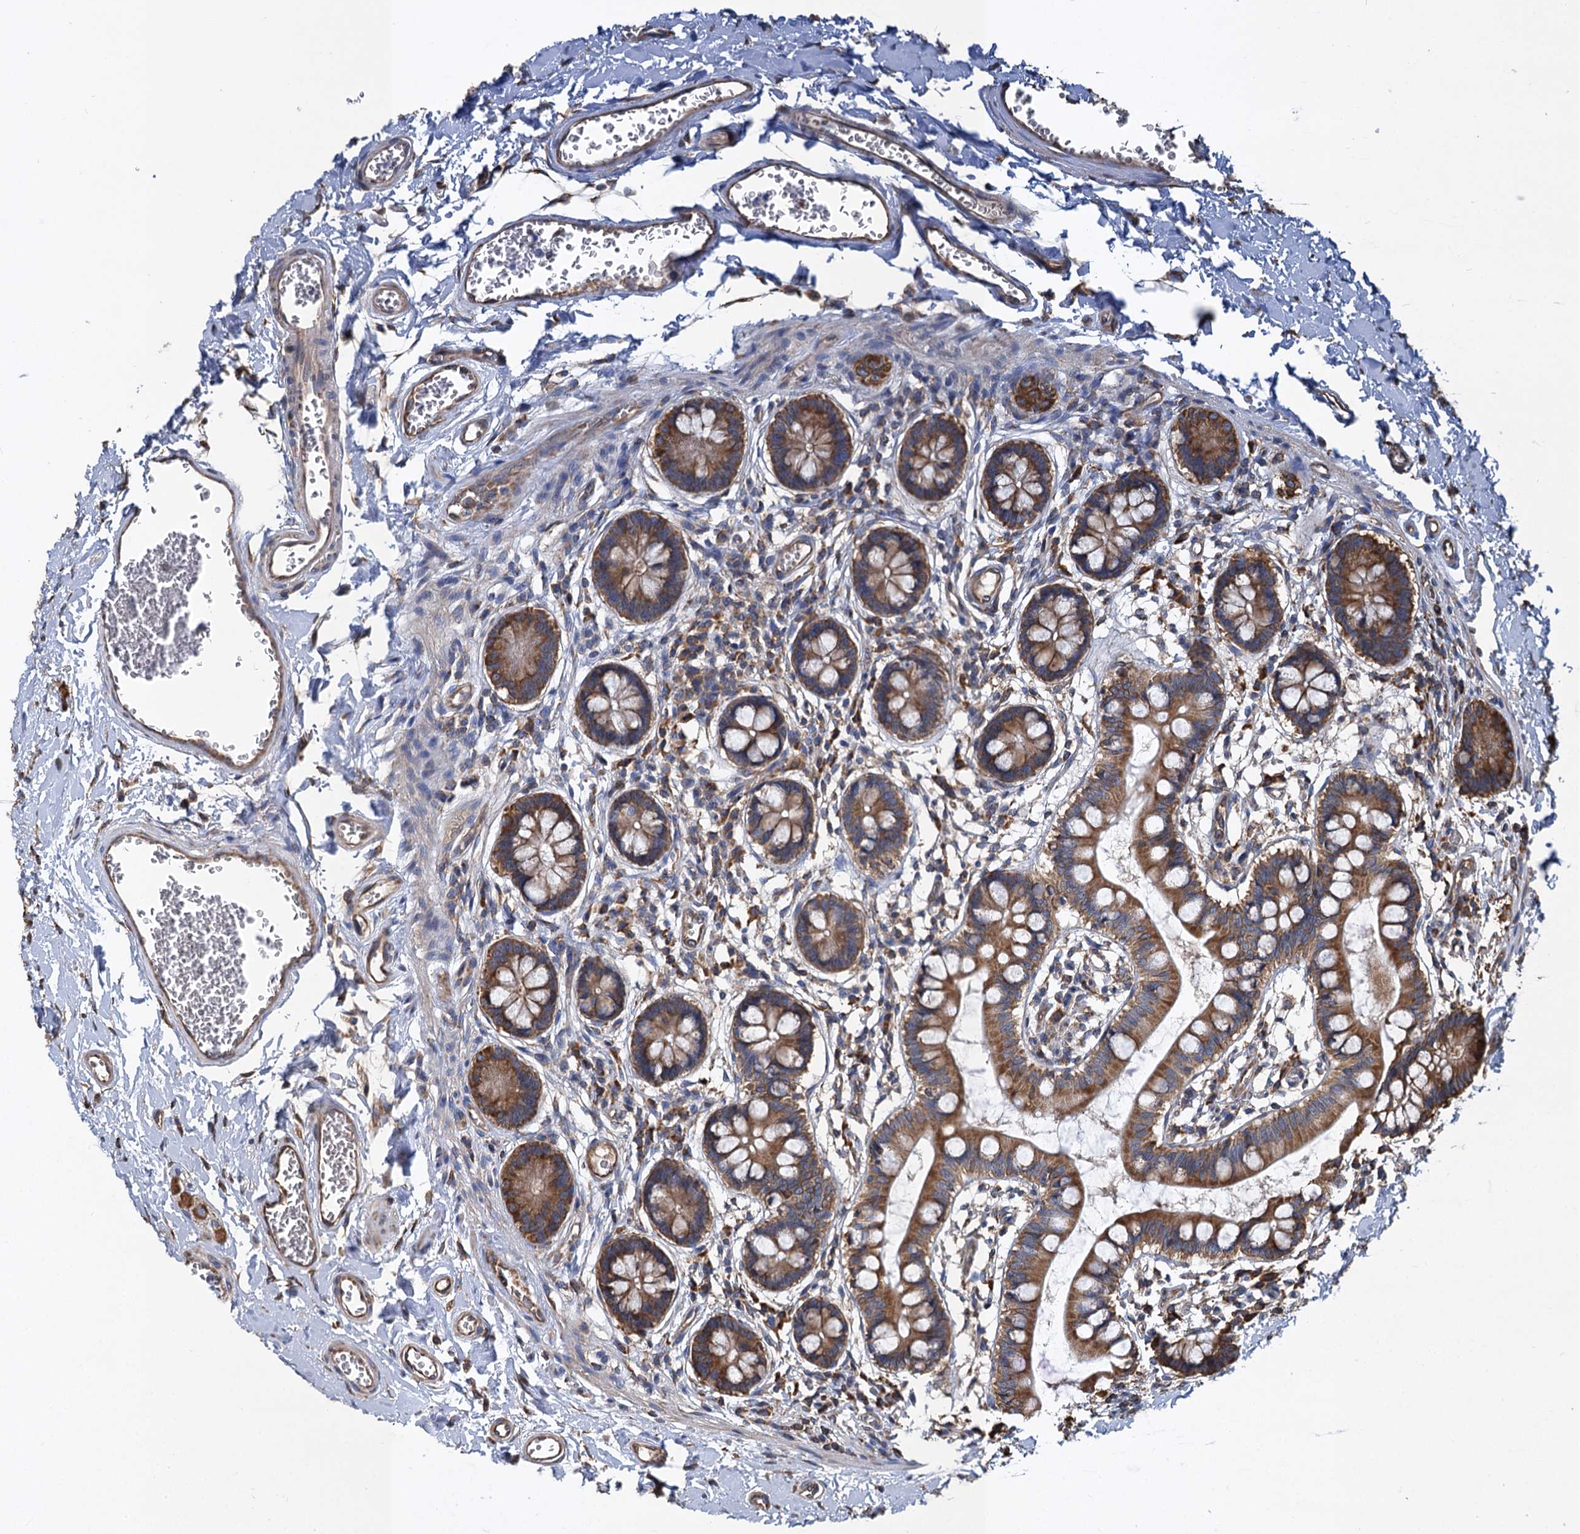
{"staining": {"intensity": "moderate", "quantity": ">75%", "location": "cytoplasmic/membranous"}, "tissue": "small intestine", "cell_type": "Glandular cells", "image_type": "normal", "snomed": [{"axis": "morphology", "description": "Normal tissue, NOS"}, {"axis": "topography", "description": "Small intestine"}], "caption": "Normal small intestine was stained to show a protein in brown. There is medium levels of moderate cytoplasmic/membranous expression in about >75% of glandular cells. (IHC, brightfield microscopy, high magnification).", "gene": "LINS1", "patient": {"sex": "male", "age": 52}}